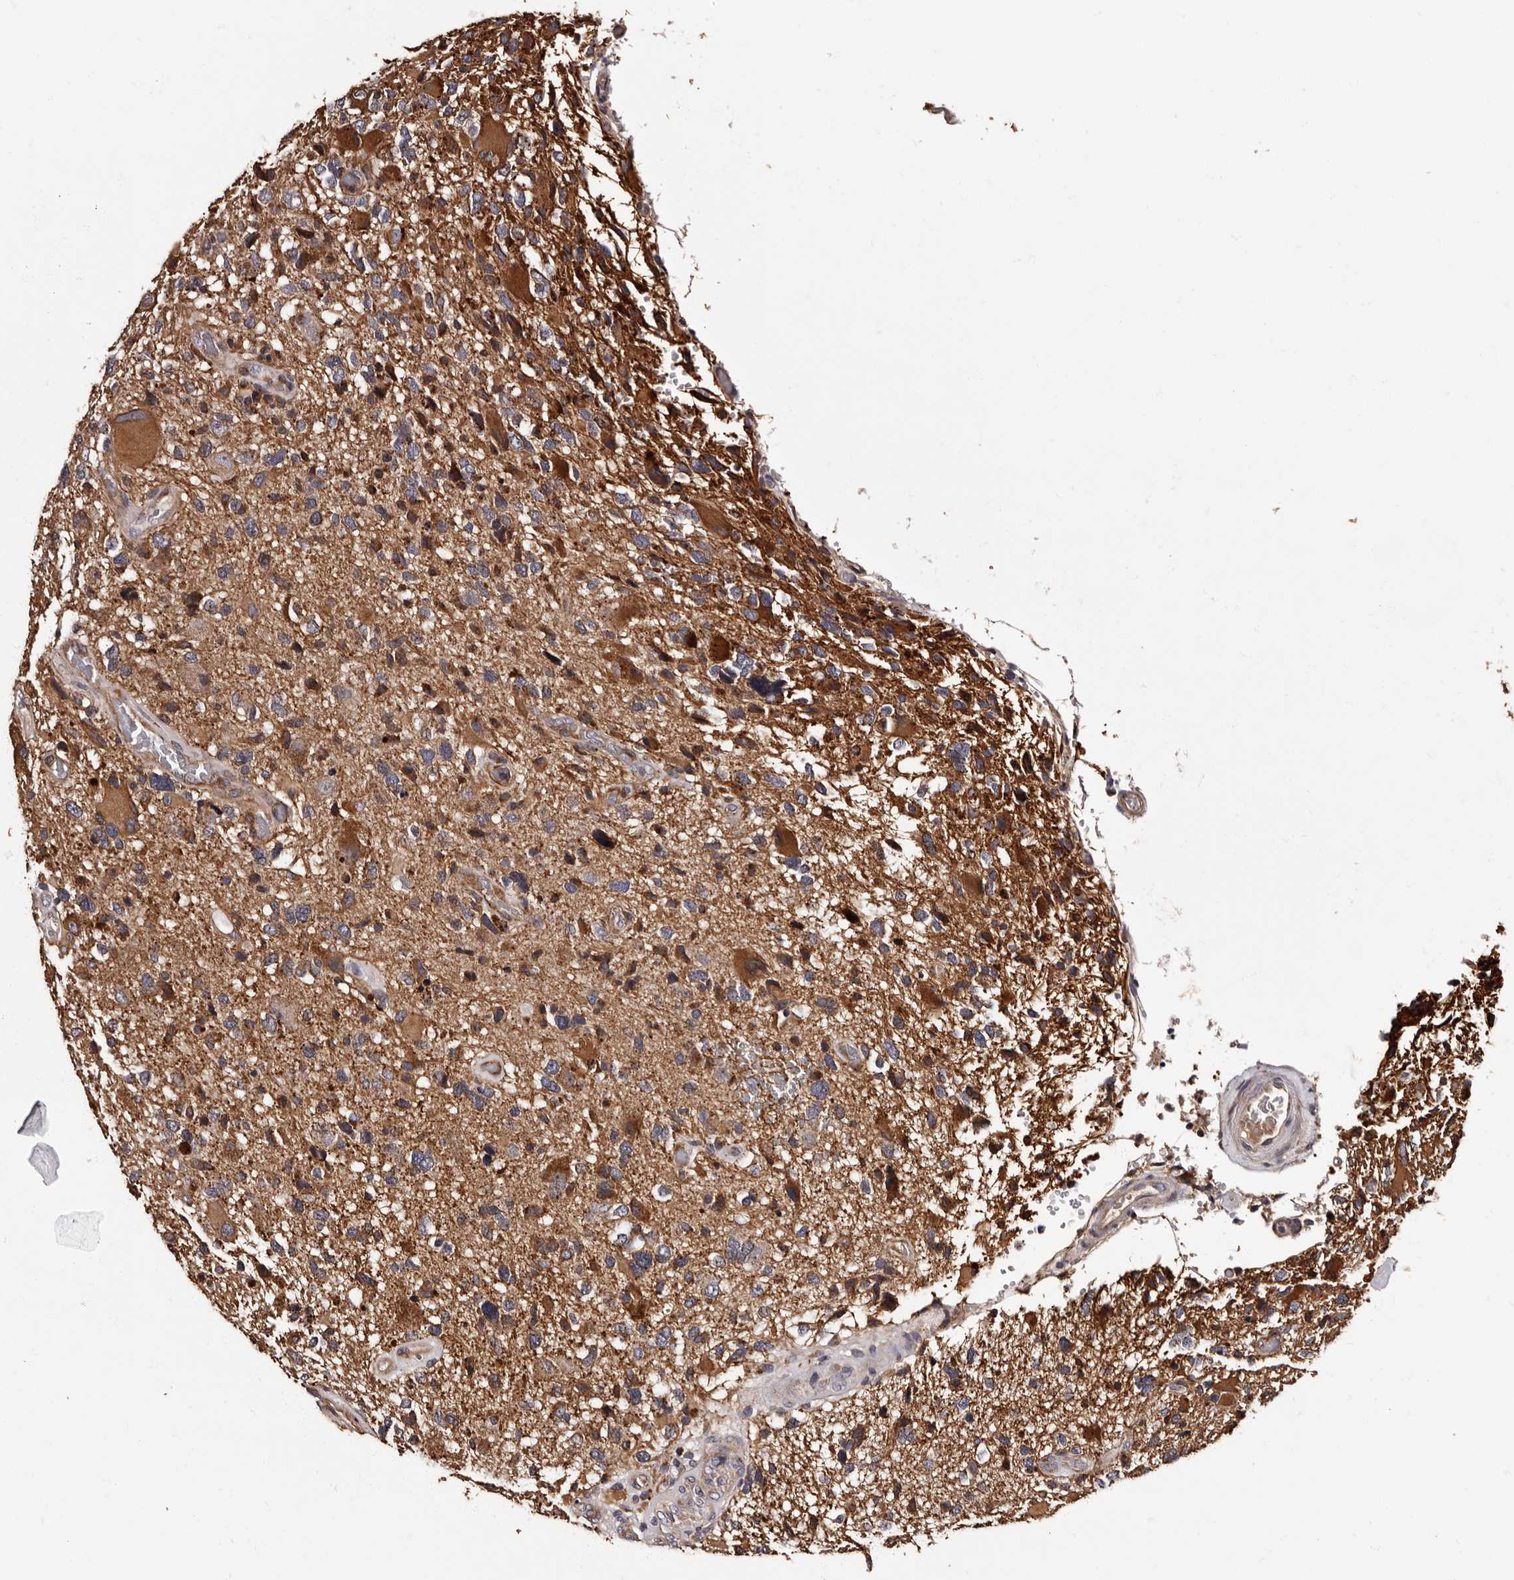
{"staining": {"intensity": "moderate", "quantity": "25%-75%", "location": "cytoplasmic/membranous"}, "tissue": "glioma", "cell_type": "Tumor cells", "image_type": "cancer", "snomed": [{"axis": "morphology", "description": "Glioma, malignant, High grade"}, {"axis": "topography", "description": "Brain"}], "caption": "The photomicrograph reveals staining of malignant glioma (high-grade), revealing moderate cytoplasmic/membranous protein staining (brown color) within tumor cells.", "gene": "ADCK5", "patient": {"sex": "male", "age": 33}}